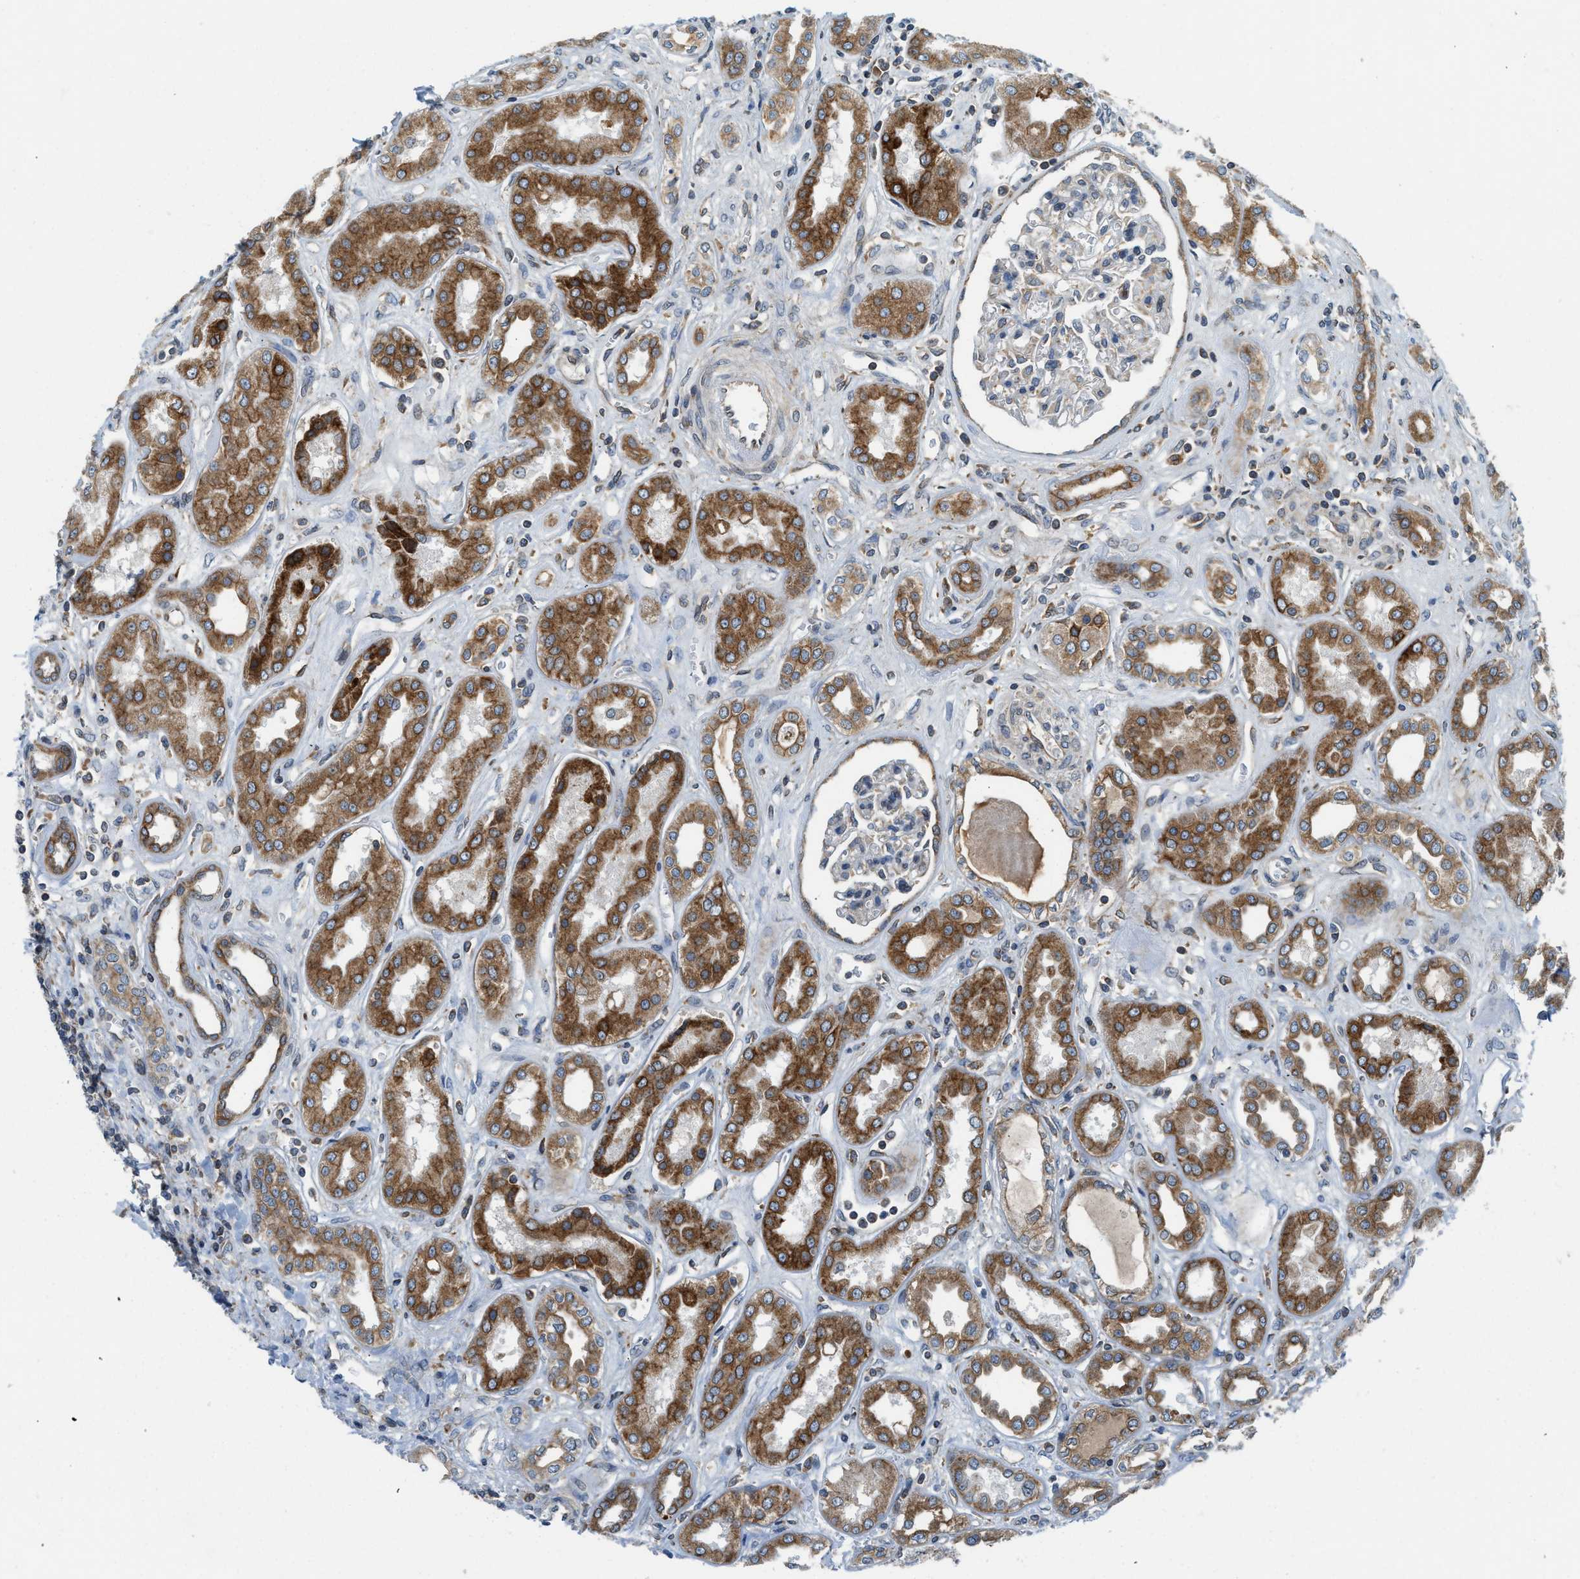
{"staining": {"intensity": "negative", "quantity": "none", "location": "none"}, "tissue": "kidney", "cell_type": "Cells in glomeruli", "image_type": "normal", "snomed": [{"axis": "morphology", "description": "Normal tissue, NOS"}, {"axis": "topography", "description": "Kidney"}], "caption": "Cells in glomeruli show no significant staining in unremarkable kidney. (Brightfield microscopy of DAB IHC at high magnification).", "gene": "BCAP31", "patient": {"sex": "male", "age": 59}}